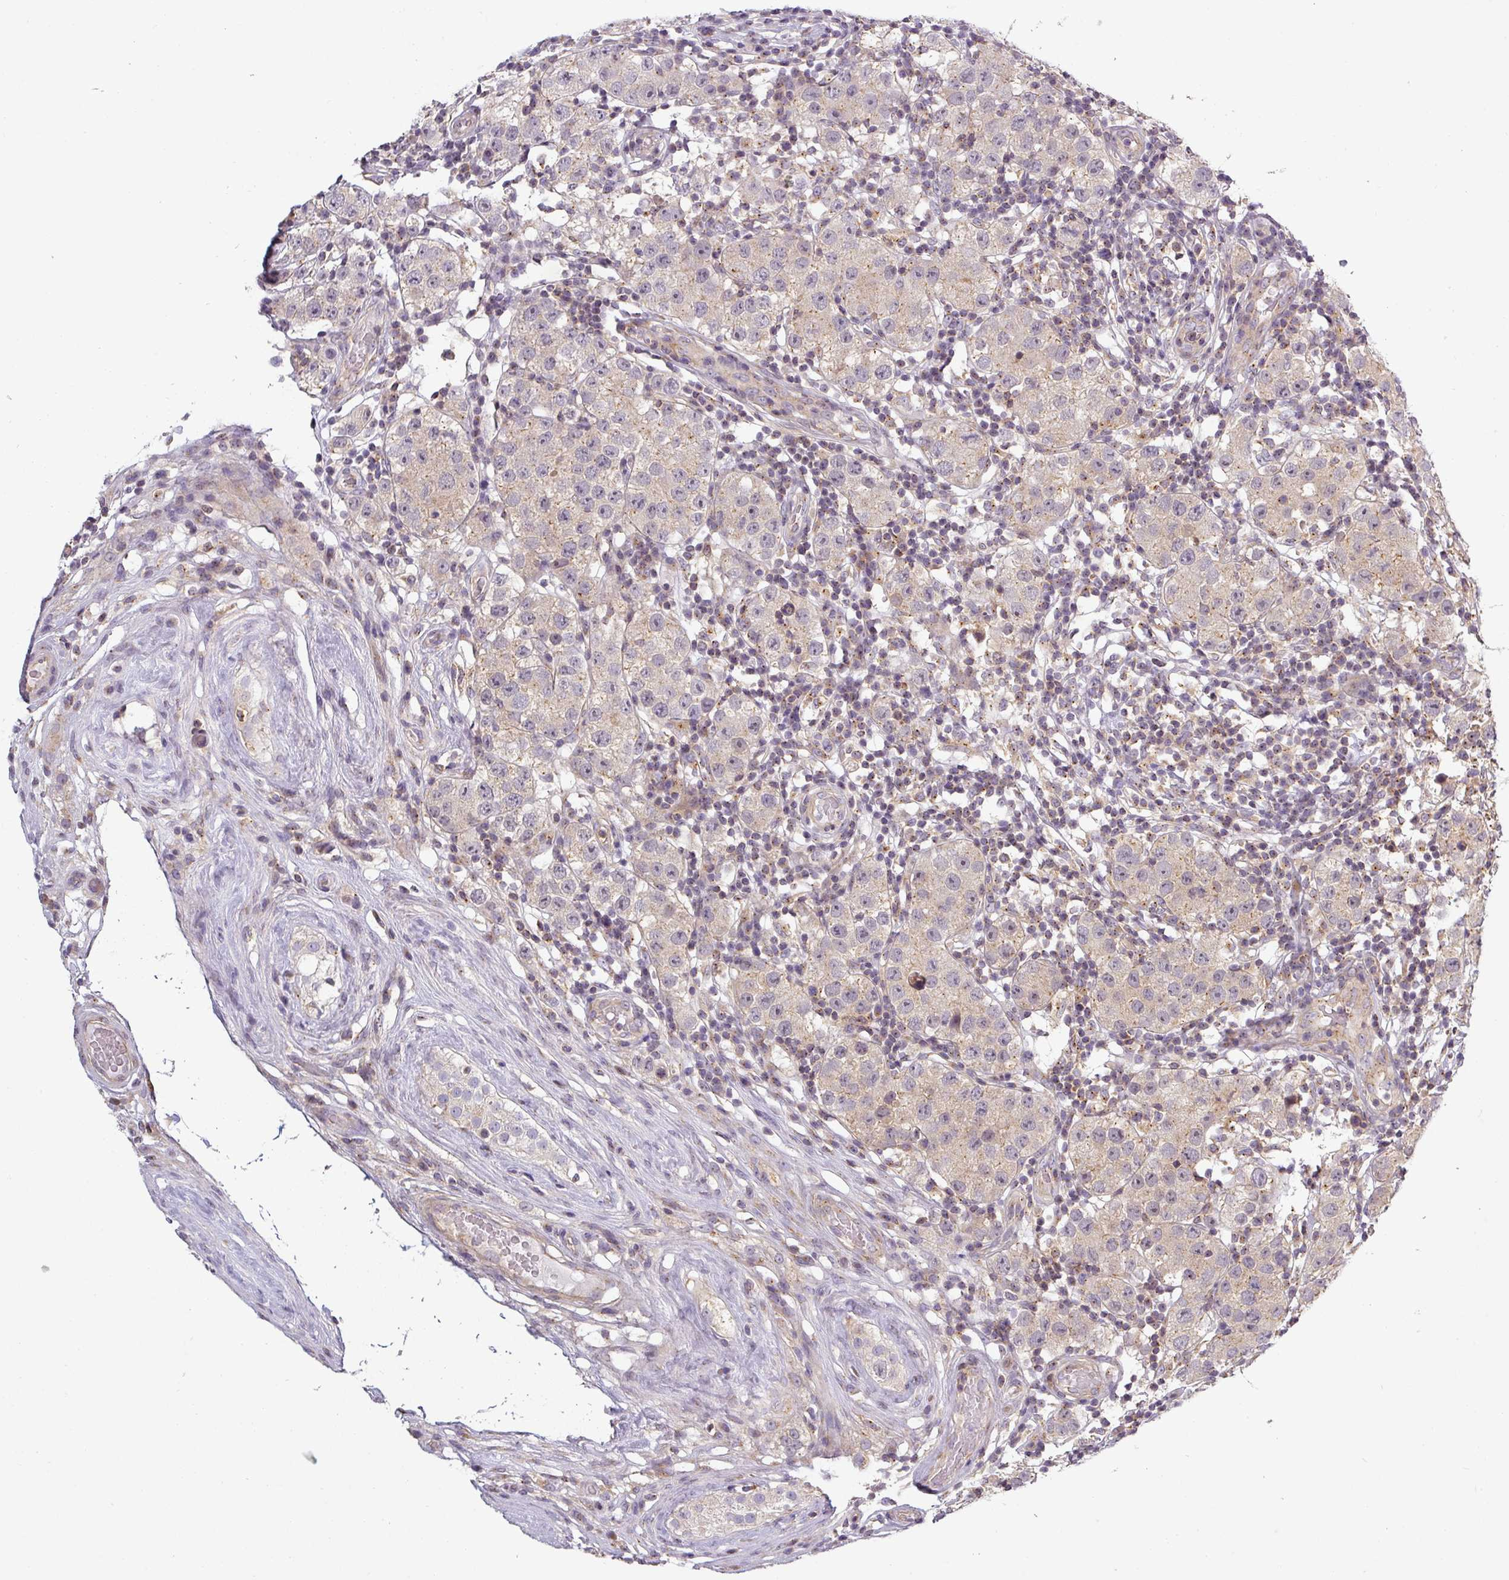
{"staining": {"intensity": "weak", "quantity": "<25%", "location": "cytoplasmic/membranous"}, "tissue": "testis cancer", "cell_type": "Tumor cells", "image_type": "cancer", "snomed": [{"axis": "morphology", "description": "Seminoma, NOS"}, {"axis": "topography", "description": "Testis"}], "caption": "A high-resolution image shows immunohistochemistry staining of testis cancer, which displays no significant positivity in tumor cells.", "gene": "NIN", "patient": {"sex": "male", "age": 34}}